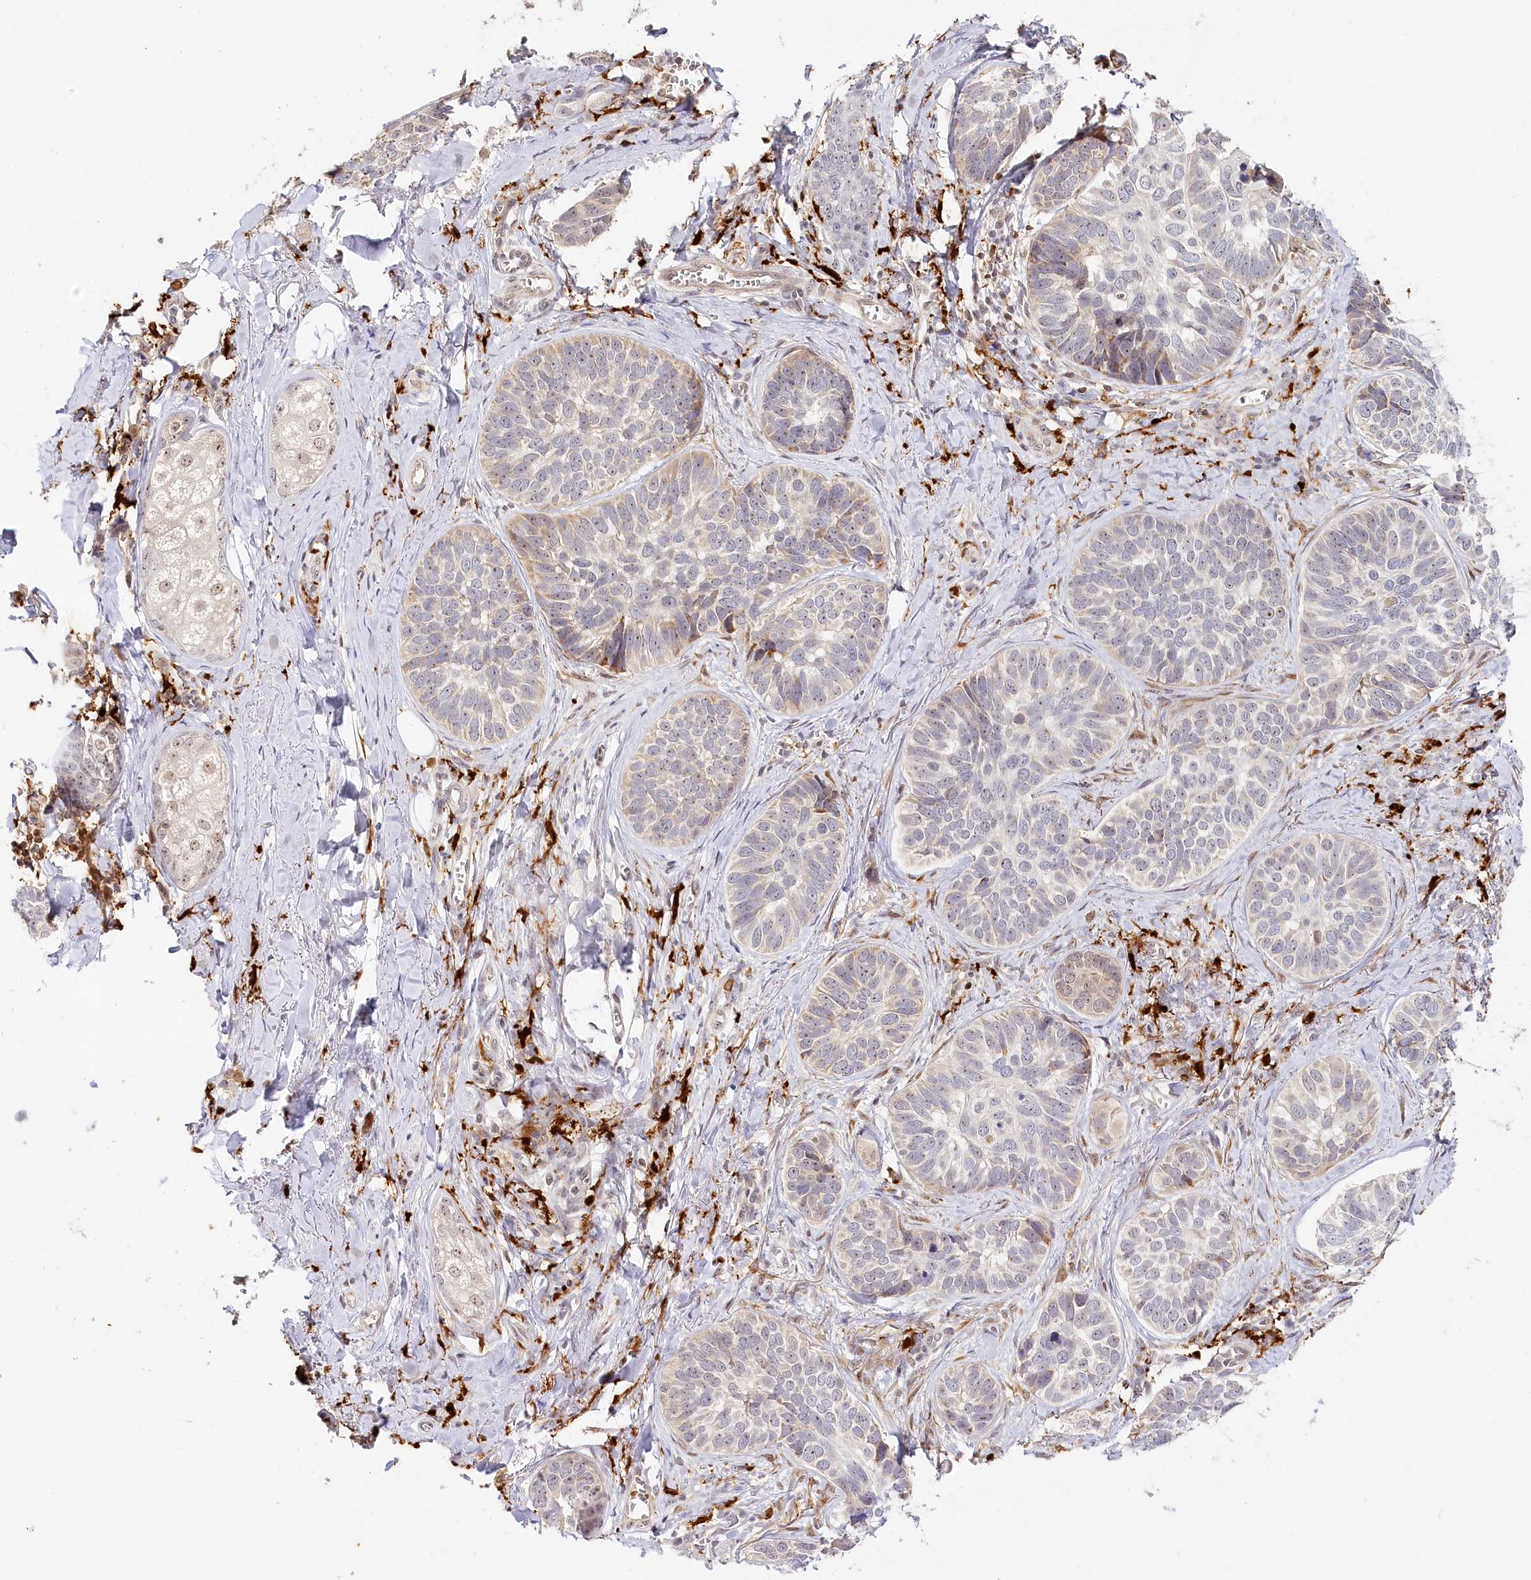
{"staining": {"intensity": "weak", "quantity": "<25%", "location": "cytoplasmic/membranous"}, "tissue": "skin cancer", "cell_type": "Tumor cells", "image_type": "cancer", "snomed": [{"axis": "morphology", "description": "Basal cell carcinoma"}, {"axis": "topography", "description": "Skin"}], "caption": "An IHC image of basal cell carcinoma (skin) is shown. There is no staining in tumor cells of basal cell carcinoma (skin). (DAB (3,3'-diaminobenzidine) immunohistochemistry (IHC) with hematoxylin counter stain).", "gene": "WDR36", "patient": {"sex": "male", "age": 62}}